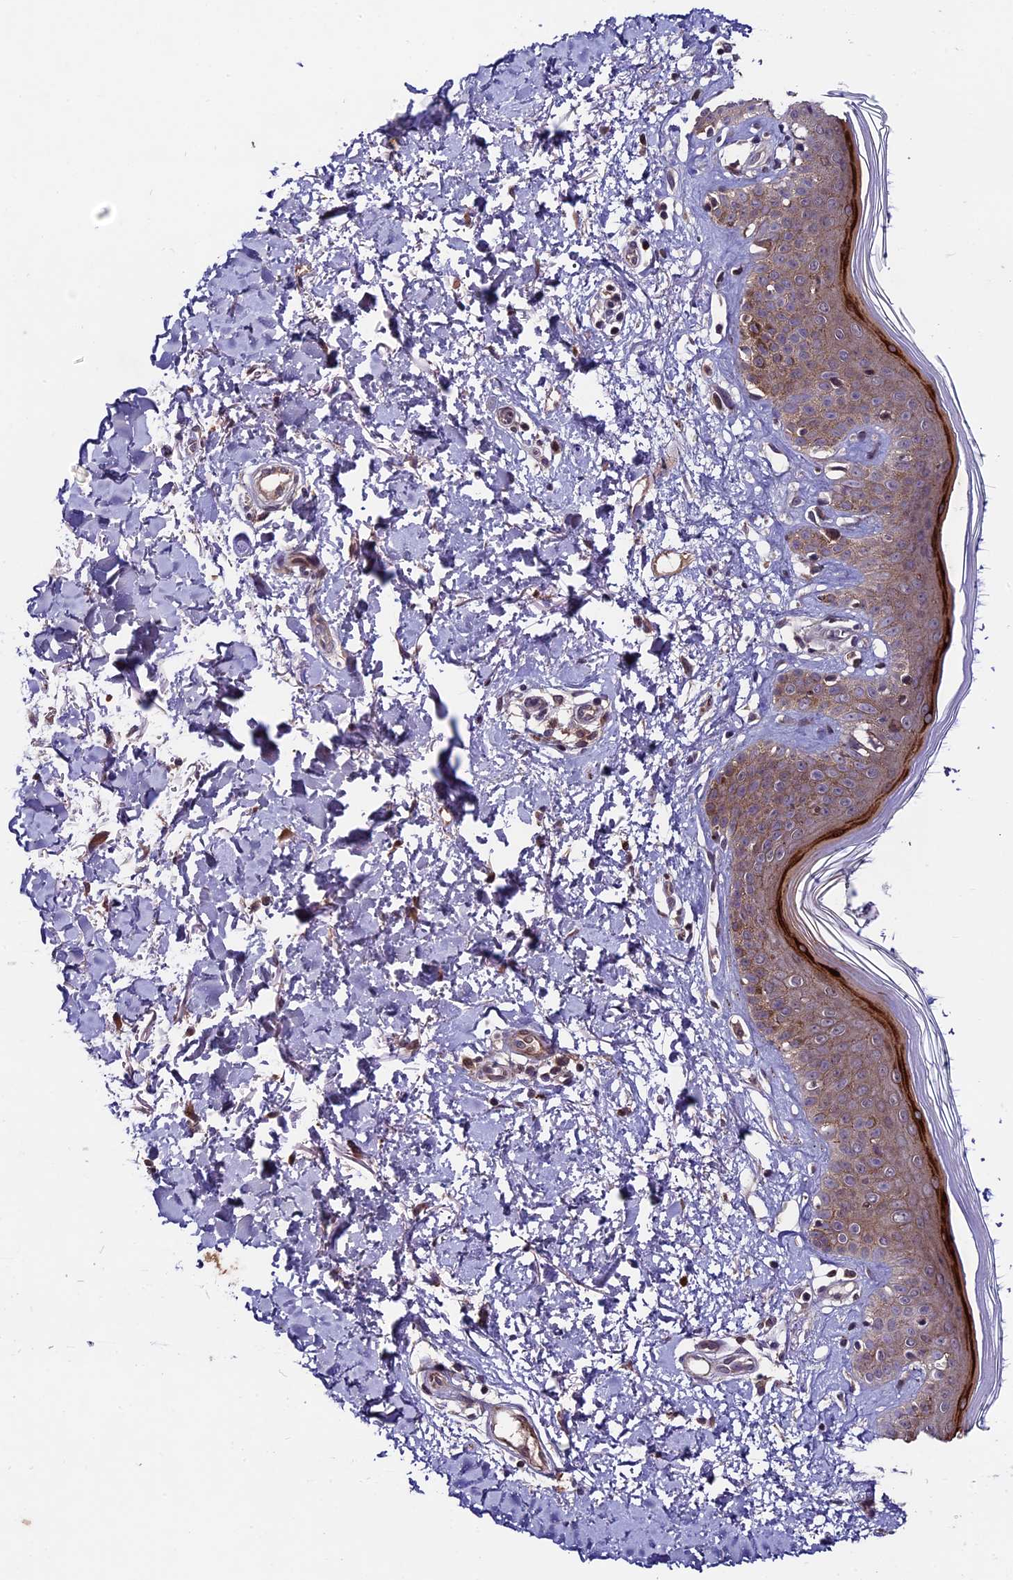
{"staining": {"intensity": "moderate", "quantity": ">75%", "location": "cytoplasmic/membranous,nuclear"}, "tissue": "skin", "cell_type": "Fibroblasts", "image_type": "normal", "snomed": [{"axis": "morphology", "description": "Normal tissue, NOS"}, {"axis": "topography", "description": "Skin"}], "caption": "Unremarkable skin displays moderate cytoplasmic/membranous,nuclear staining in approximately >75% of fibroblasts.", "gene": "SIPA1L3", "patient": {"sex": "female", "age": 64}}